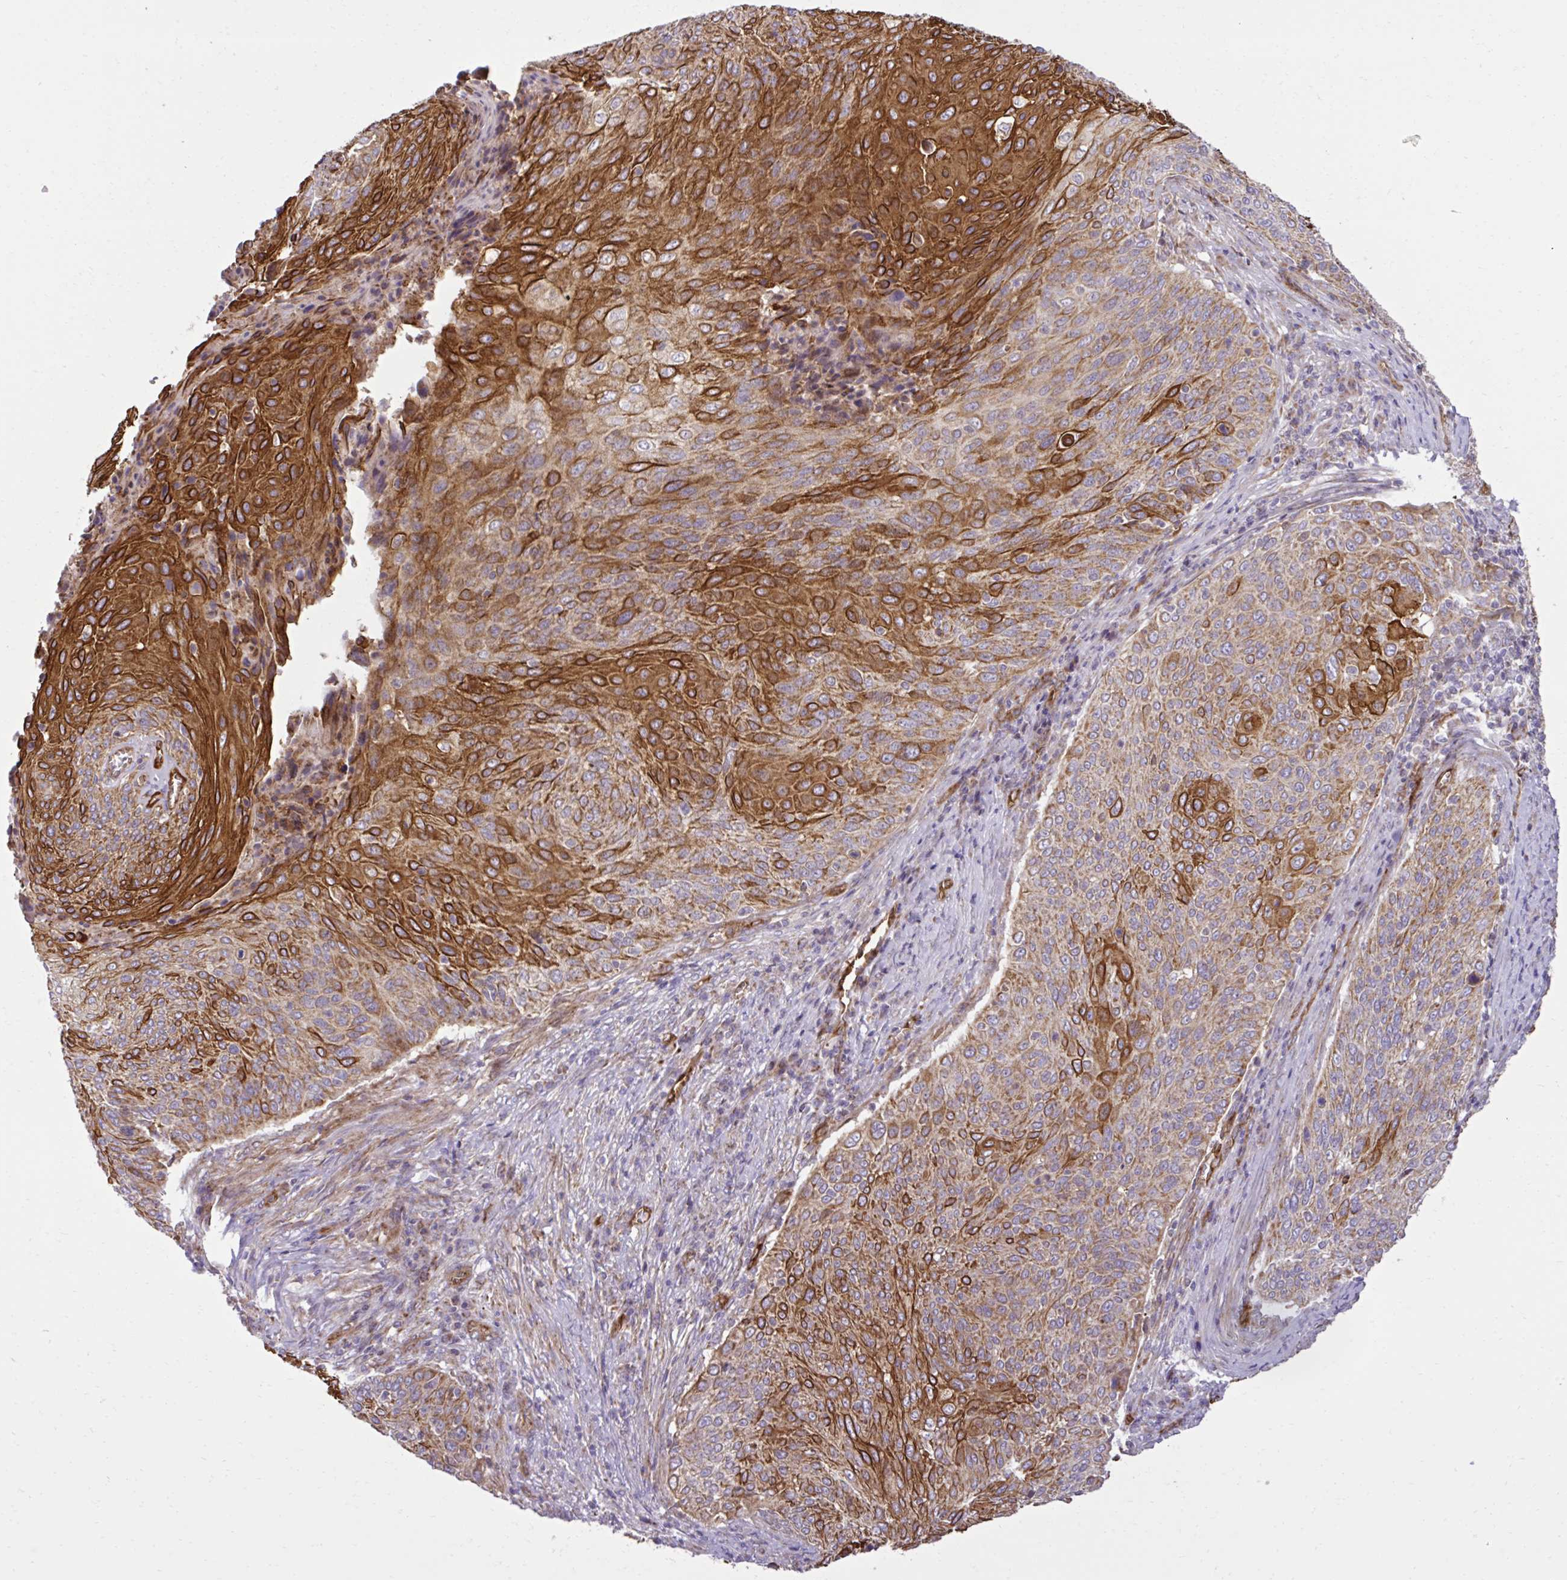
{"staining": {"intensity": "strong", "quantity": "25%-75%", "location": "cytoplasmic/membranous"}, "tissue": "cervical cancer", "cell_type": "Tumor cells", "image_type": "cancer", "snomed": [{"axis": "morphology", "description": "Squamous cell carcinoma, NOS"}, {"axis": "topography", "description": "Cervix"}], "caption": "Cervical cancer was stained to show a protein in brown. There is high levels of strong cytoplasmic/membranous staining in approximately 25%-75% of tumor cells.", "gene": "LIMS1", "patient": {"sex": "female", "age": 31}}